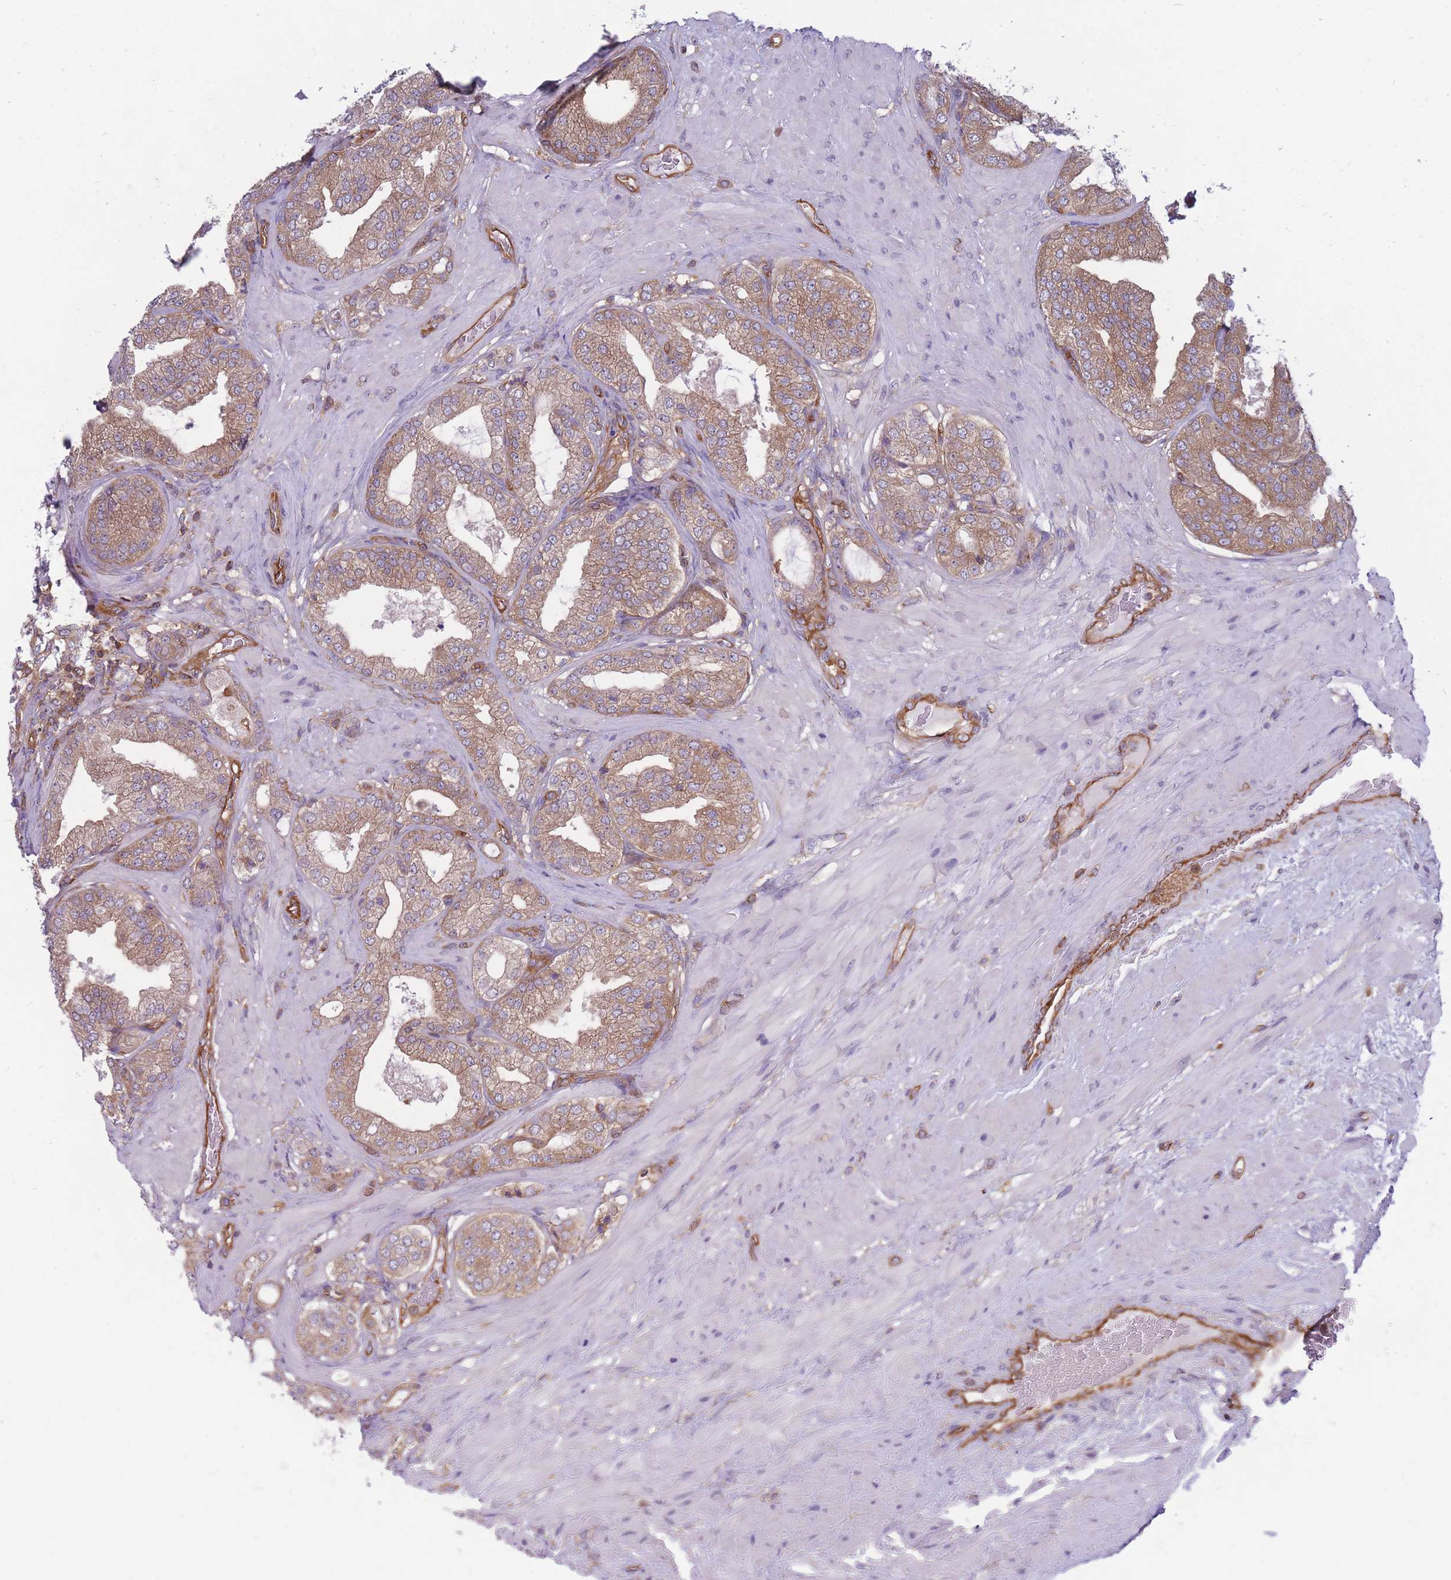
{"staining": {"intensity": "moderate", "quantity": "25%-75%", "location": "cytoplasmic/membranous"}, "tissue": "prostate cancer", "cell_type": "Tumor cells", "image_type": "cancer", "snomed": [{"axis": "morphology", "description": "Adenocarcinoma, Low grade"}, {"axis": "topography", "description": "Prostate"}], "caption": "Immunohistochemical staining of low-grade adenocarcinoma (prostate) shows medium levels of moderate cytoplasmic/membranous protein staining in approximately 25%-75% of tumor cells. Using DAB (brown) and hematoxylin (blue) stains, captured at high magnification using brightfield microscopy.", "gene": "GGA1", "patient": {"sex": "male", "age": 63}}